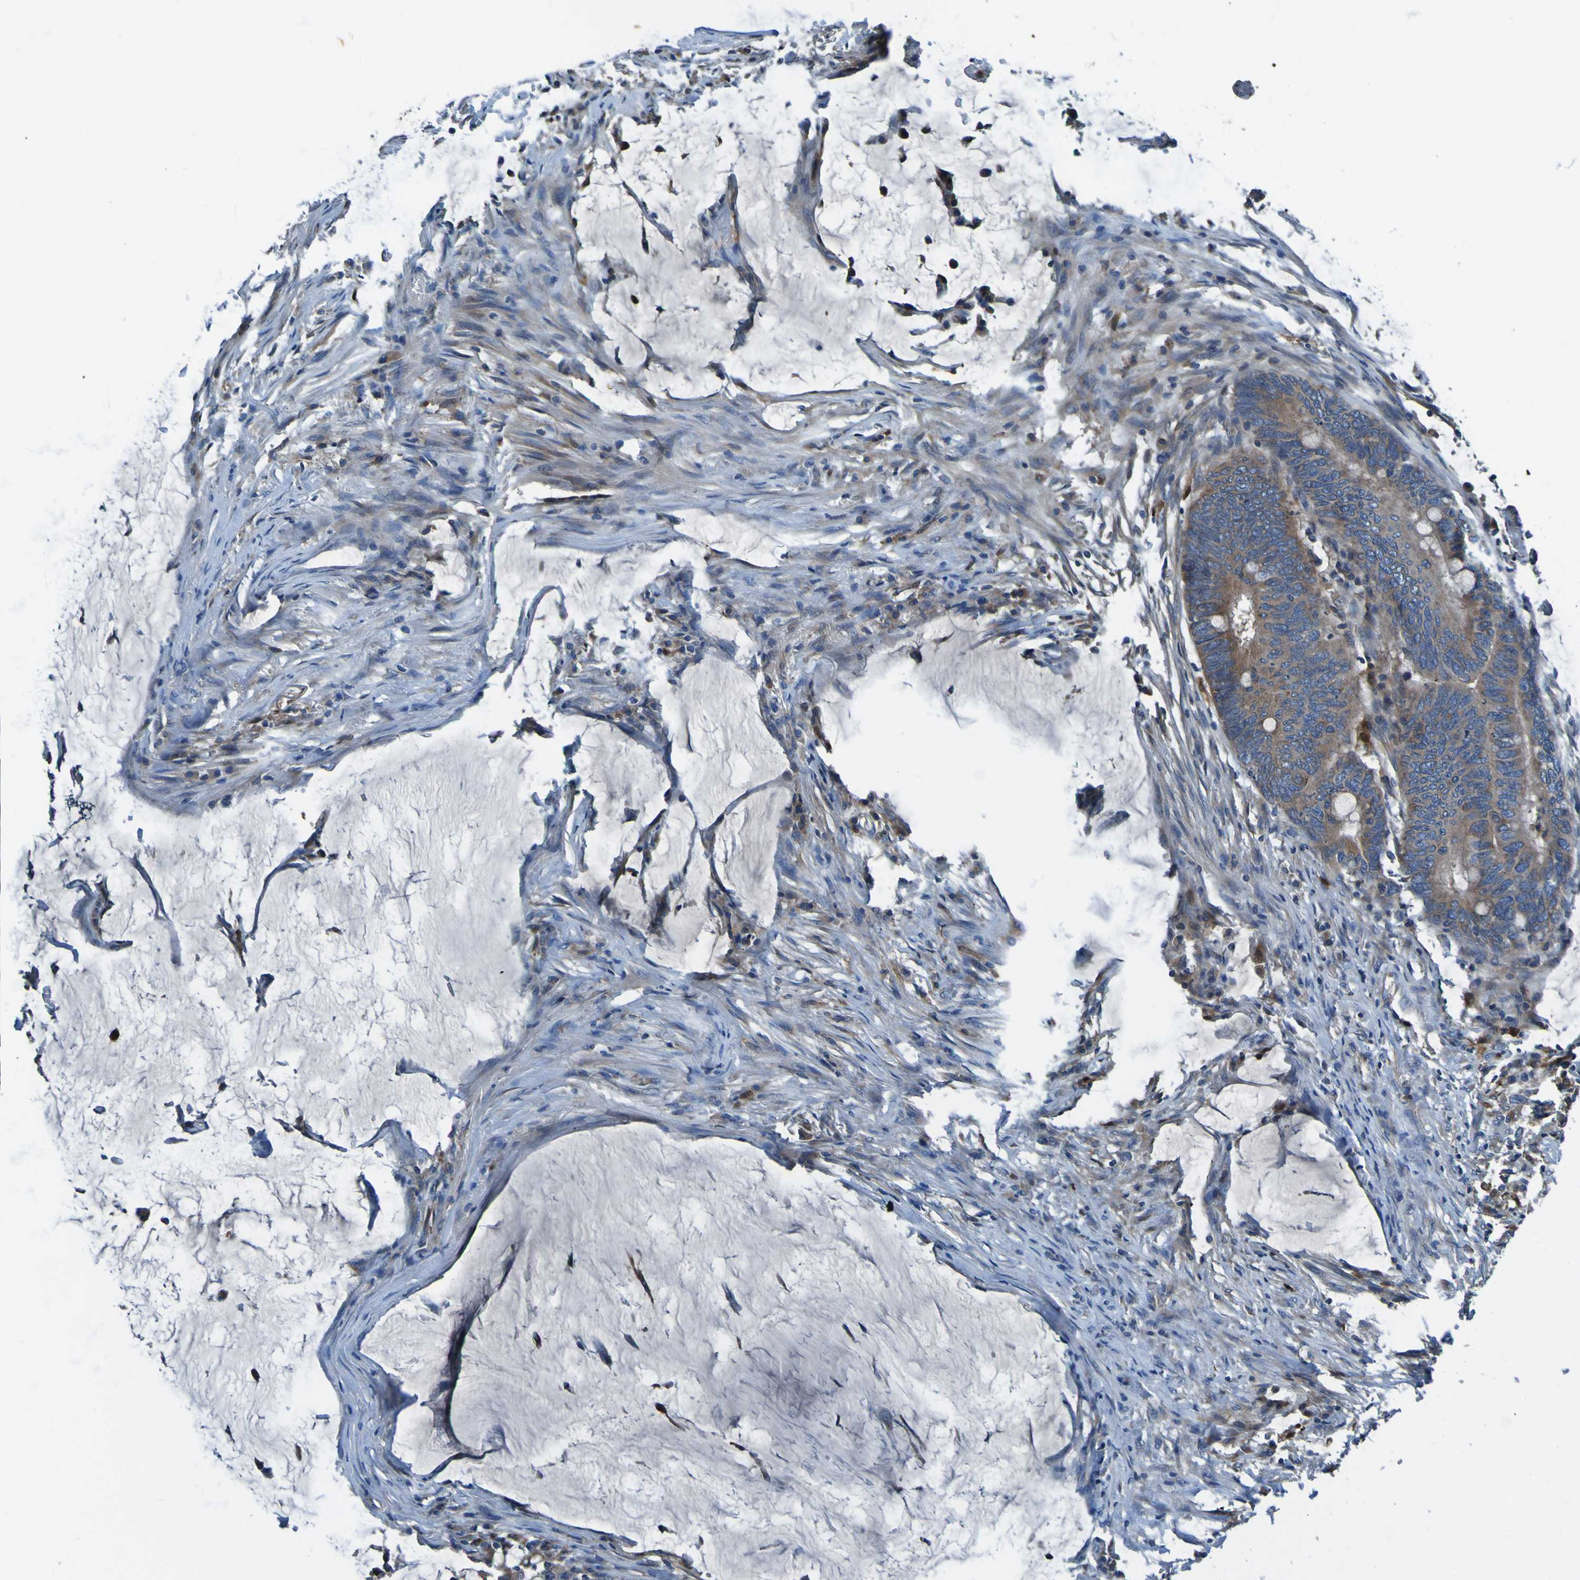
{"staining": {"intensity": "moderate", "quantity": ">75%", "location": "cytoplasmic/membranous"}, "tissue": "colorectal cancer", "cell_type": "Tumor cells", "image_type": "cancer", "snomed": [{"axis": "morphology", "description": "Normal tissue, NOS"}, {"axis": "morphology", "description": "Adenocarcinoma, NOS"}, {"axis": "topography", "description": "Rectum"}, {"axis": "topography", "description": "Peripheral nerve tissue"}], "caption": "Brown immunohistochemical staining in colorectal adenocarcinoma shows moderate cytoplasmic/membranous expression in approximately >75% of tumor cells.", "gene": "RAB5B", "patient": {"sex": "male", "age": 92}}